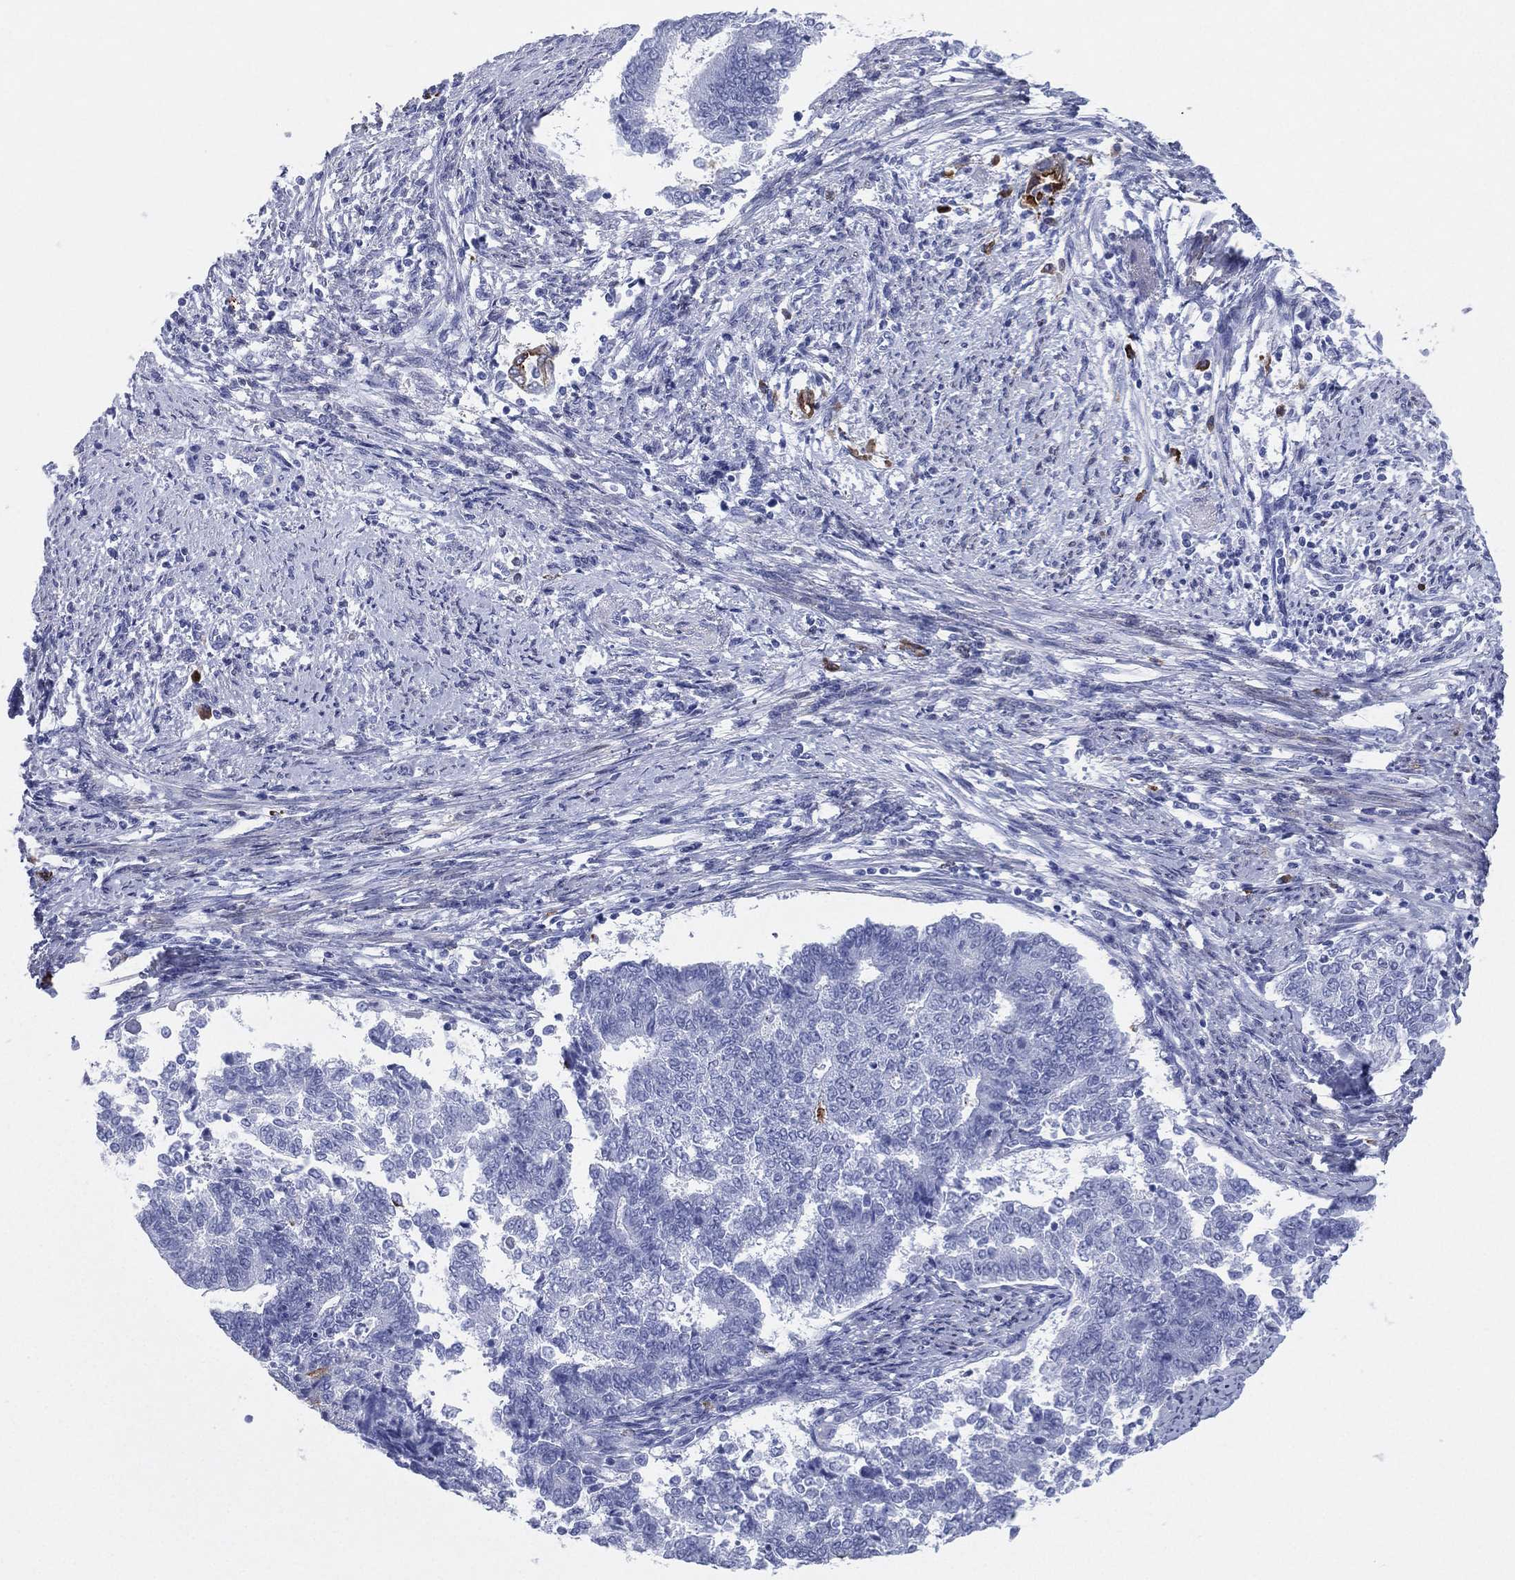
{"staining": {"intensity": "negative", "quantity": "none", "location": "none"}, "tissue": "endometrial cancer", "cell_type": "Tumor cells", "image_type": "cancer", "snomed": [{"axis": "morphology", "description": "Adenocarcinoma, NOS"}, {"axis": "topography", "description": "Endometrium"}], "caption": "Endometrial cancer was stained to show a protein in brown. There is no significant positivity in tumor cells. Nuclei are stained in blue.", "gene": "CD79A", "patient": {"sex": "female", "age": 65}}